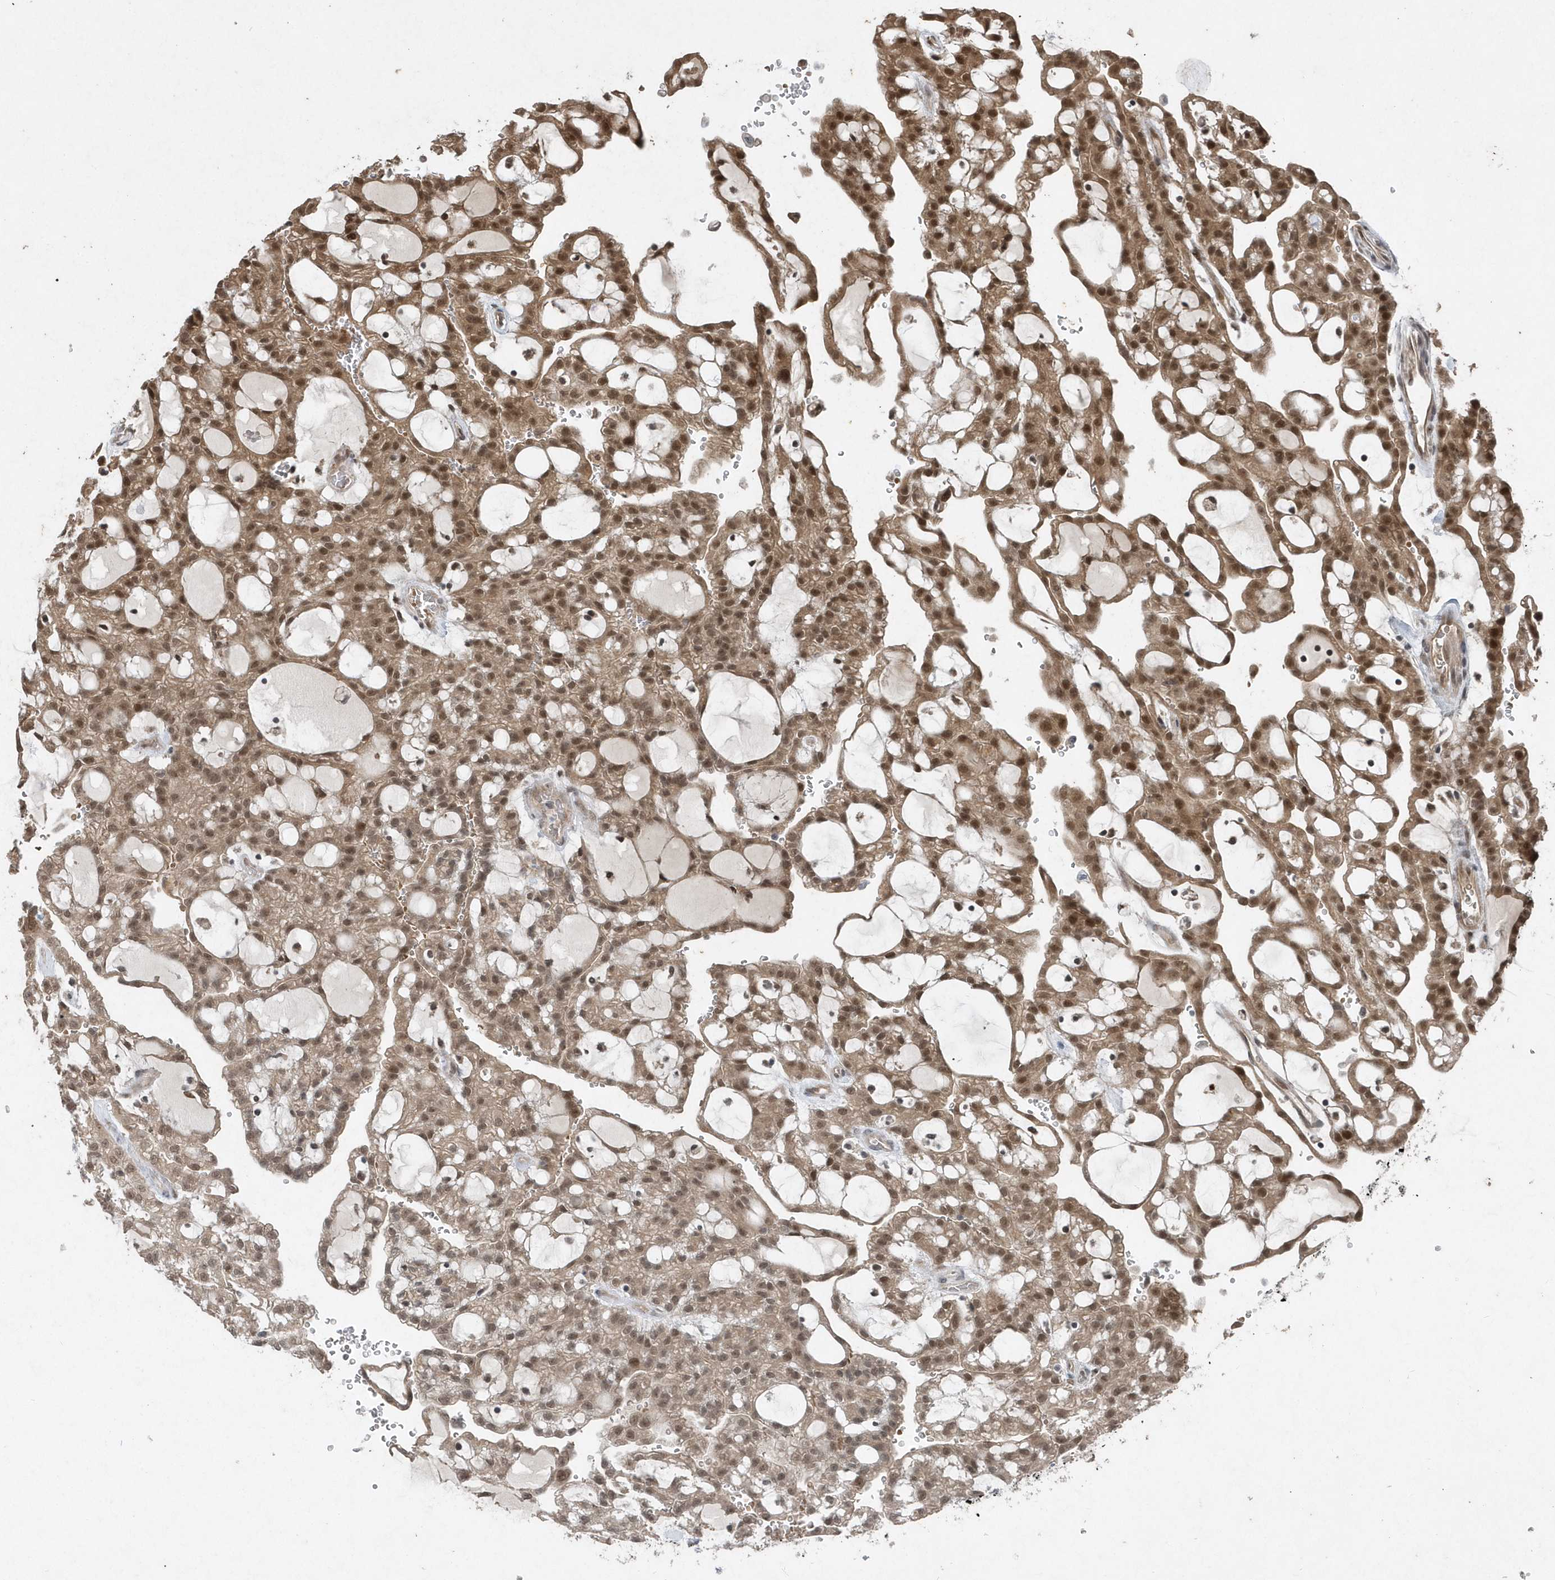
{"staining": {"intensity": "moderate", "quantity": ">75%", "location": "cytoplasmic/membranous,nuclear"}, "tissue": "renal cancer", "cell_type": "Tumor cells", "image_type": "cancer", "snomed": [{"axis": "morphology", "description": "Adenocarcinoma, NOS"}, {"axis": "topography", "description": "Kidney"}], "caption": "Renal cancer (adenocarcinoma) tissue shows moderate cytoplasmic/membranous and nuclear staining in approximately >75% of tumor cells", "gene": "QTRT2", "patient": {"sex": "male", "age": 63}}